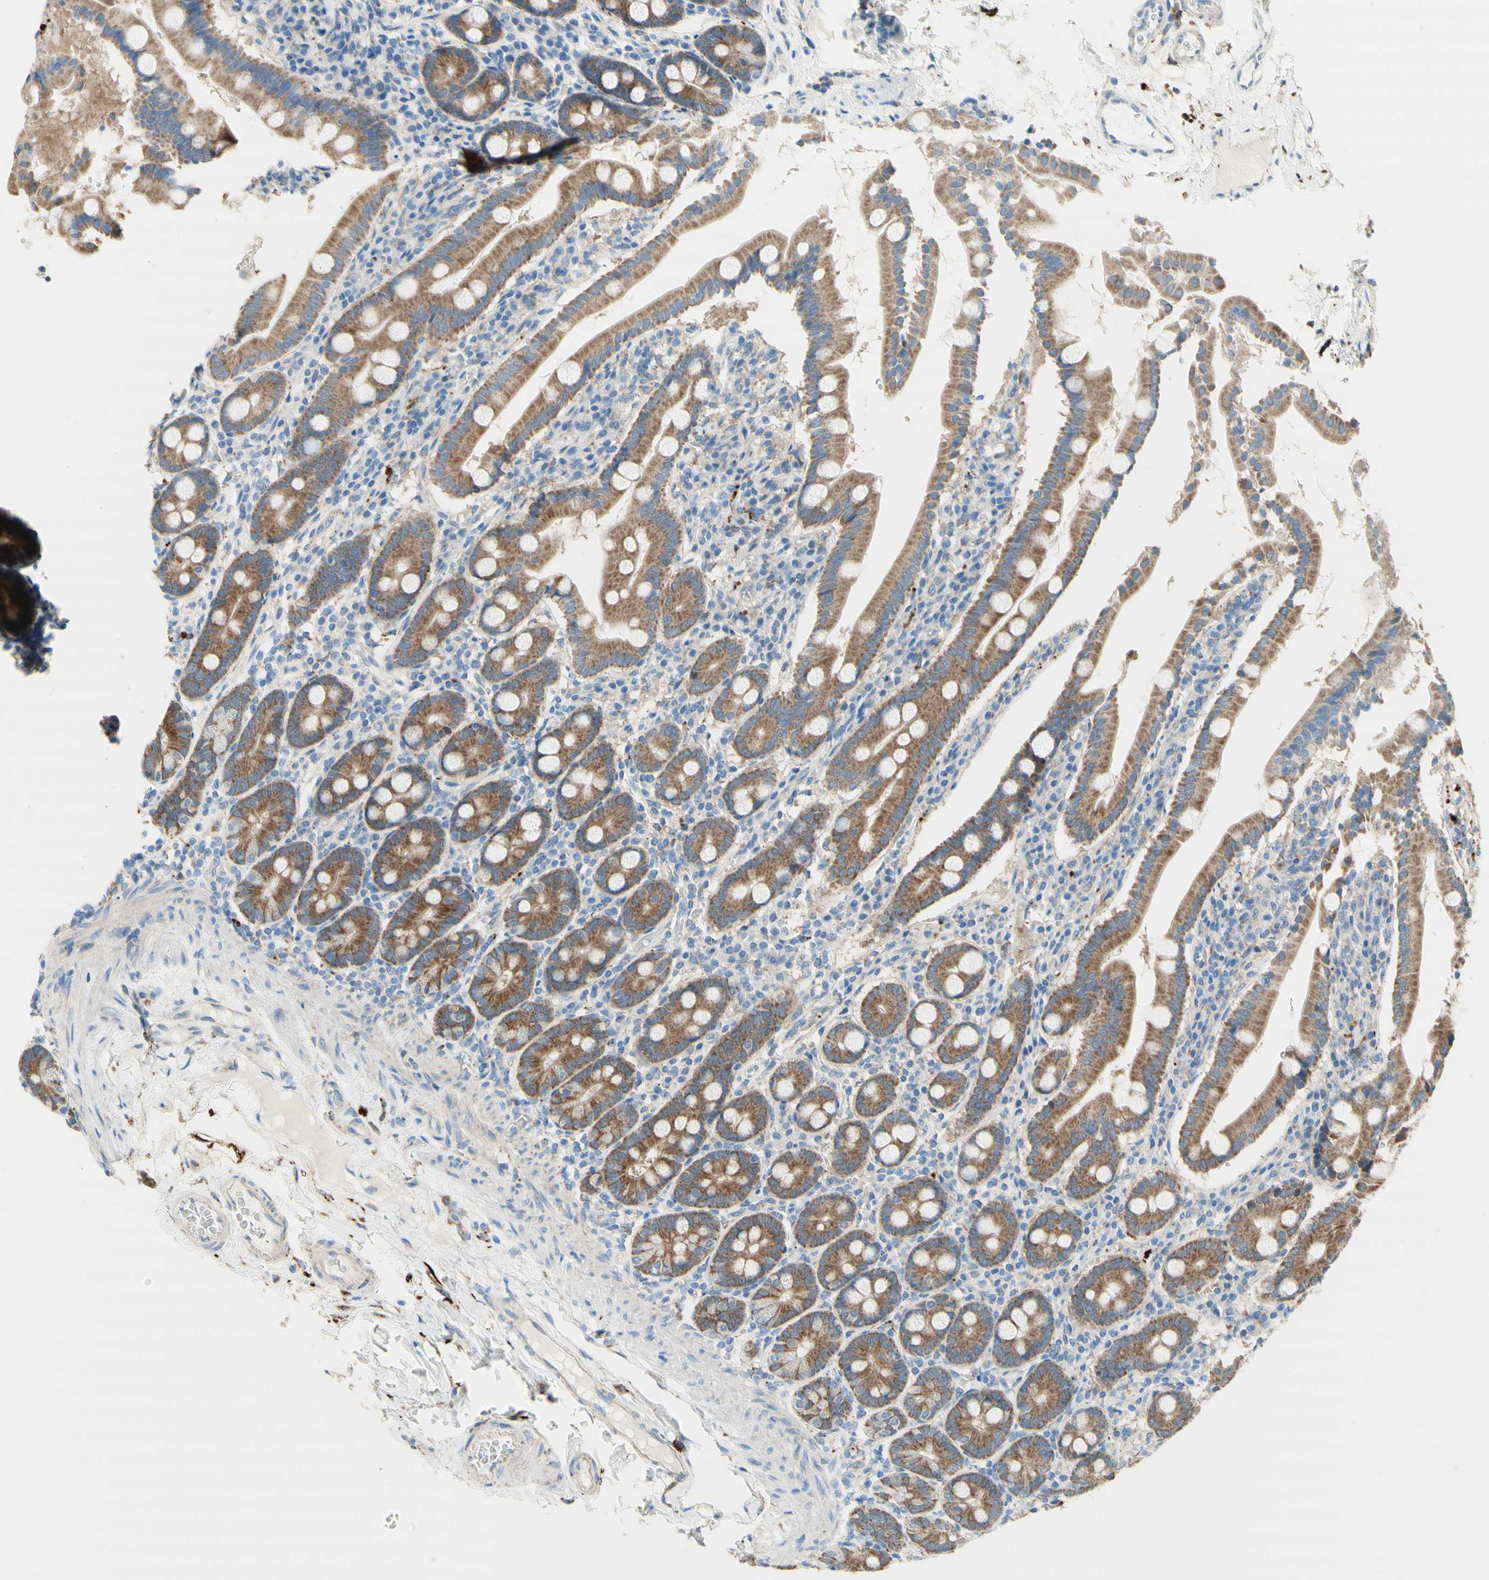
{"staining": {"intensity": "moderate", "quantity": ">75%", "location": "cytoplasmic/membranous"}, "tissue": "duodenum", "cell_type": "Glandular cells", "image_type": "normal", "snomed": [{"axis": "morphology", "description": "Normal tissue, NOS"}, {"axis": "topography", "description": "Duodenum"}], "caption": "A high-resolution micrograph shows immunohistochemistry (IHC) staining of benign duodenum, which reveals moderate cytoplasmic/membranous staining in approximately >75% of glandular cells.", "gene": "URB2", "patient": {"sex": "male", "age": 50}}